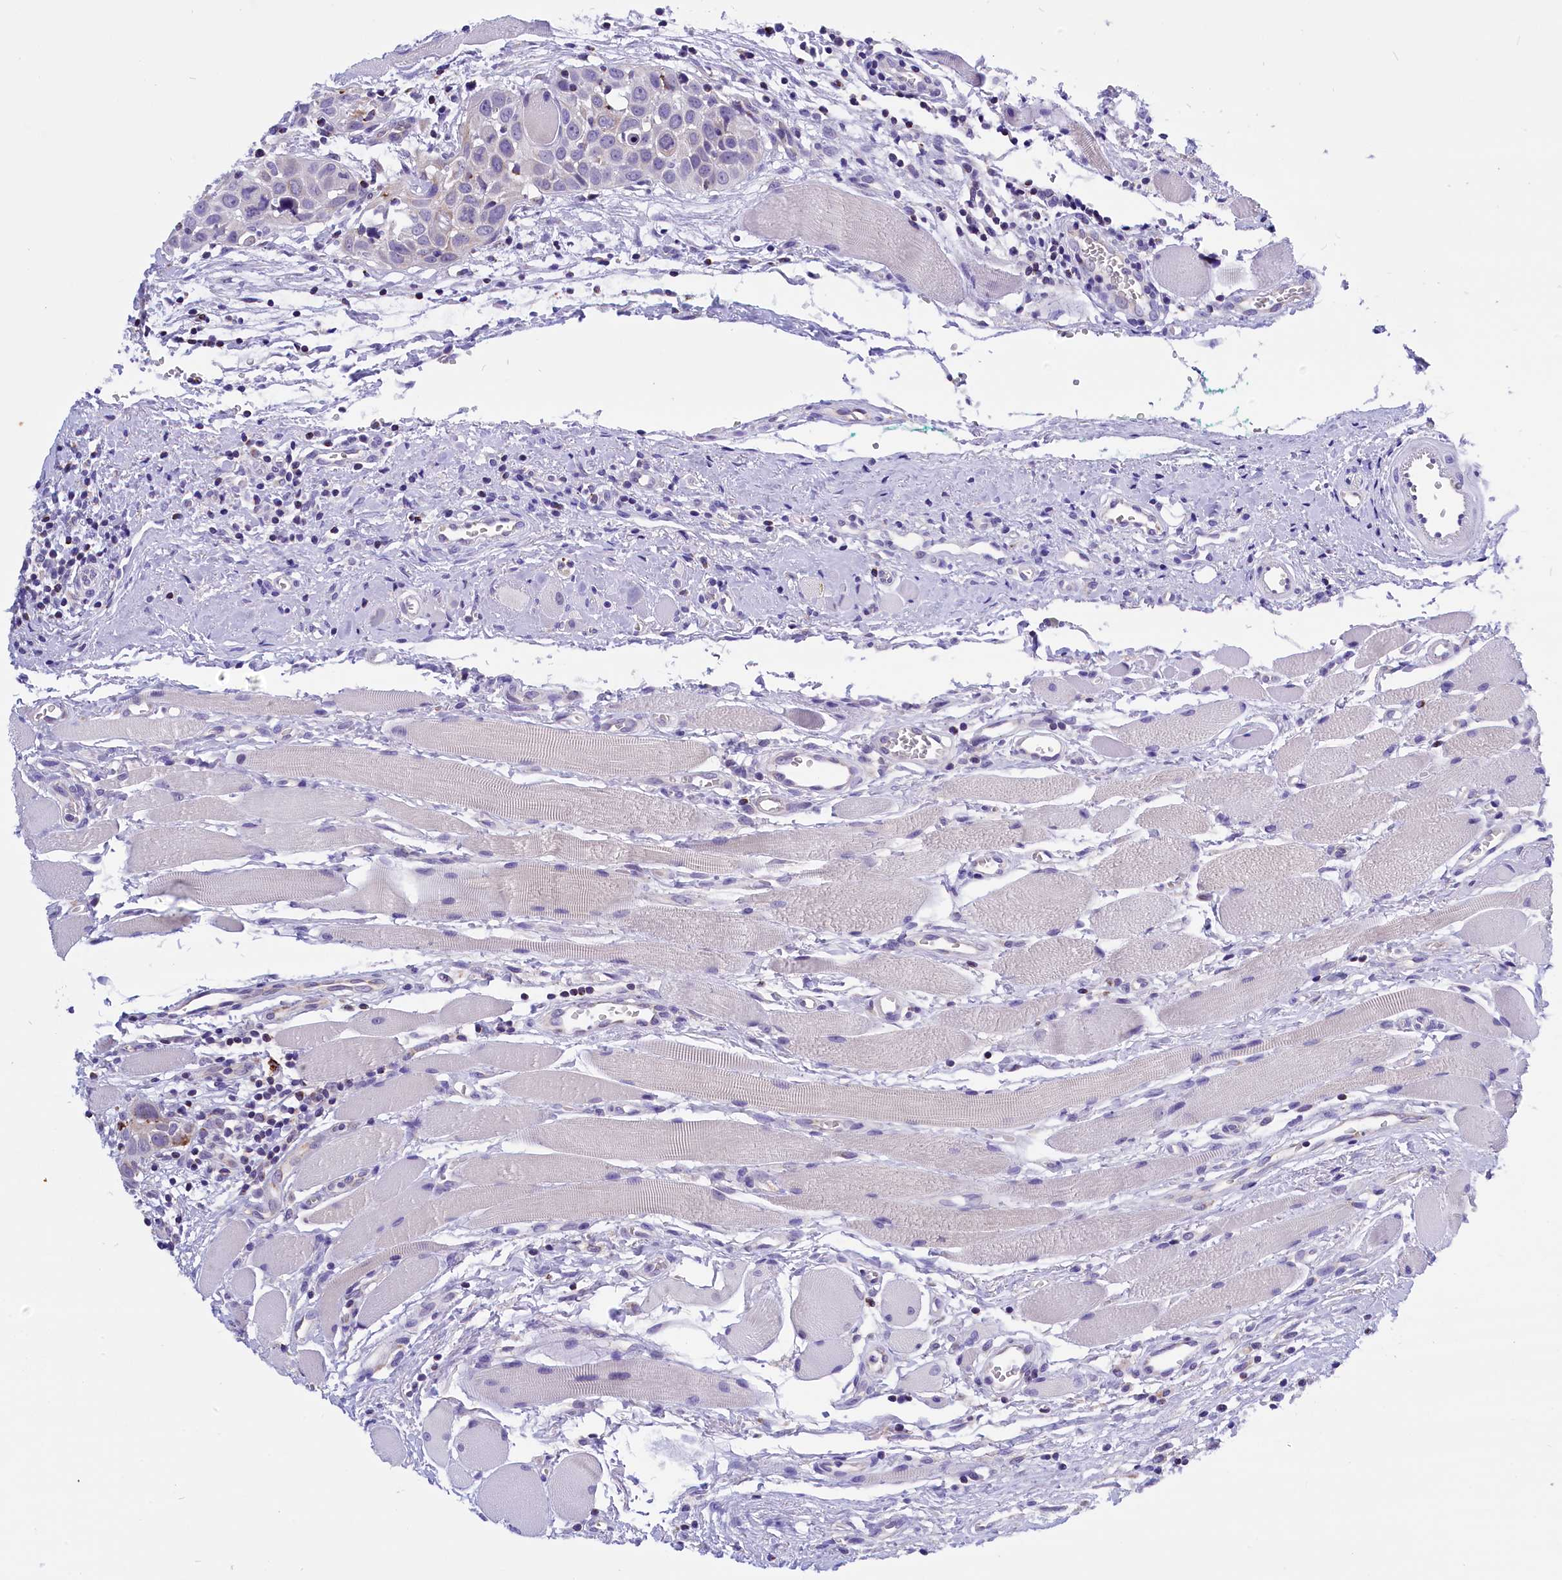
{"staining": {"intensity": "negative", "quantity": "none", "location": "none"}, "tissue": "head and neck cancer", "cell_type": "Tumor cells", "image_type": "cancer", "snomed": [{"axis": "morphology", "description": "Squamous cell carcinoma, NOS"}, {"axis": "topography", "description": "Oral tissue"}, {"axis": "topography", "description": "Head-Neck"}], "caption": "Image shows no protein expression in tumor cells of head and neck cancer tissue.", "gene": "ABAT", "patient": {"sex": "female", "age": 50}}